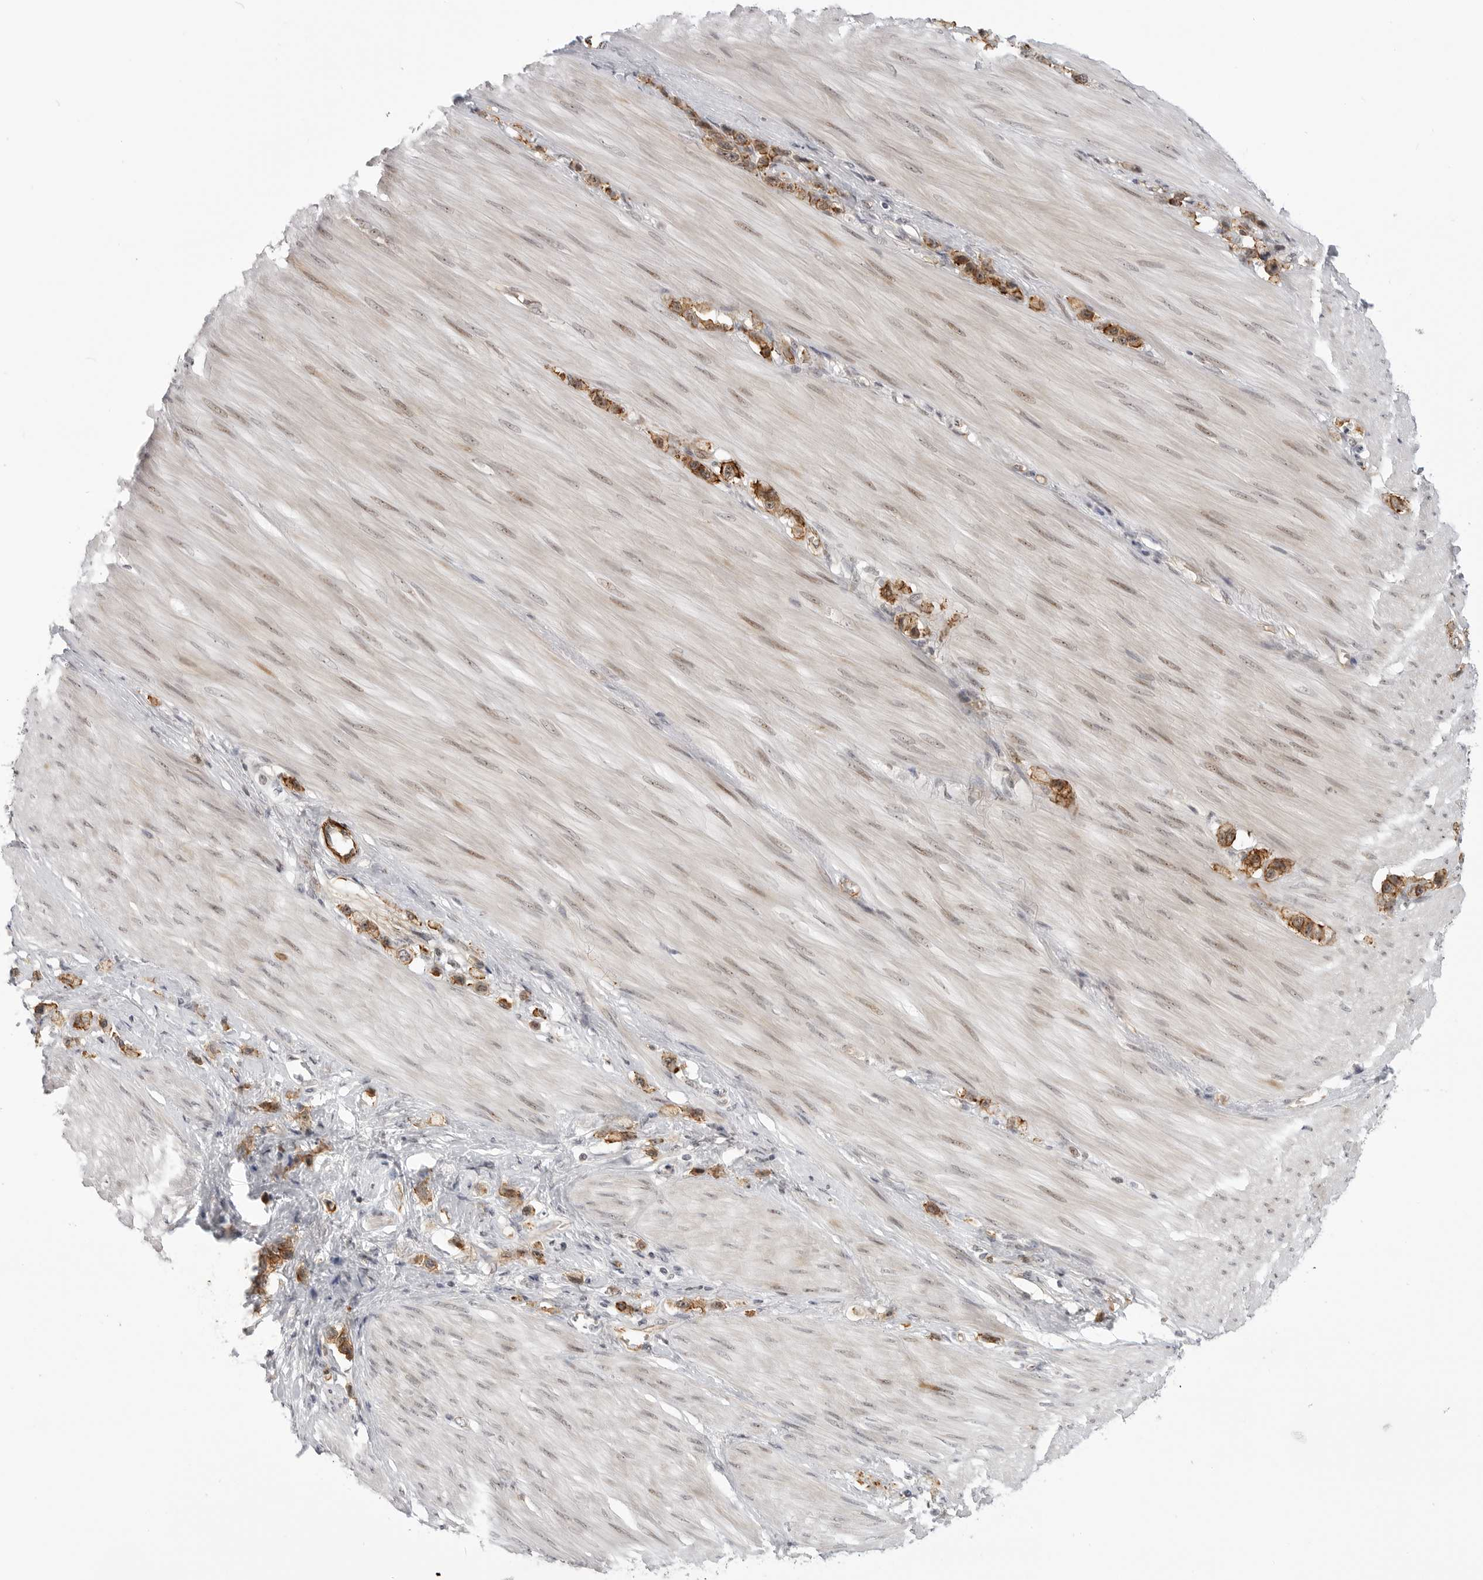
{"staining": {"intensity": "moderate", "quantity": ">75%", "location": "cytoplasmic/membranous"}, "tissue": "stomach cancer", "cell_type": "Tumor cells", "image_type": "cancer", "snomed": [{"axis": "morphology", "description": "Adenocarcinoma, NOS"}, {"axis": "topography", "description": "Stomach"}], "caption": "IHC (DAB (3,3'-diaminobenzidine)) staining of adenocarcinoma (stomach) demonstrates moderate cytoplasmic/membranous protein expression in about >75% of tumor cells.", "gene": "CEP295NL", "patient": {"sex": "female", "age": 65}}